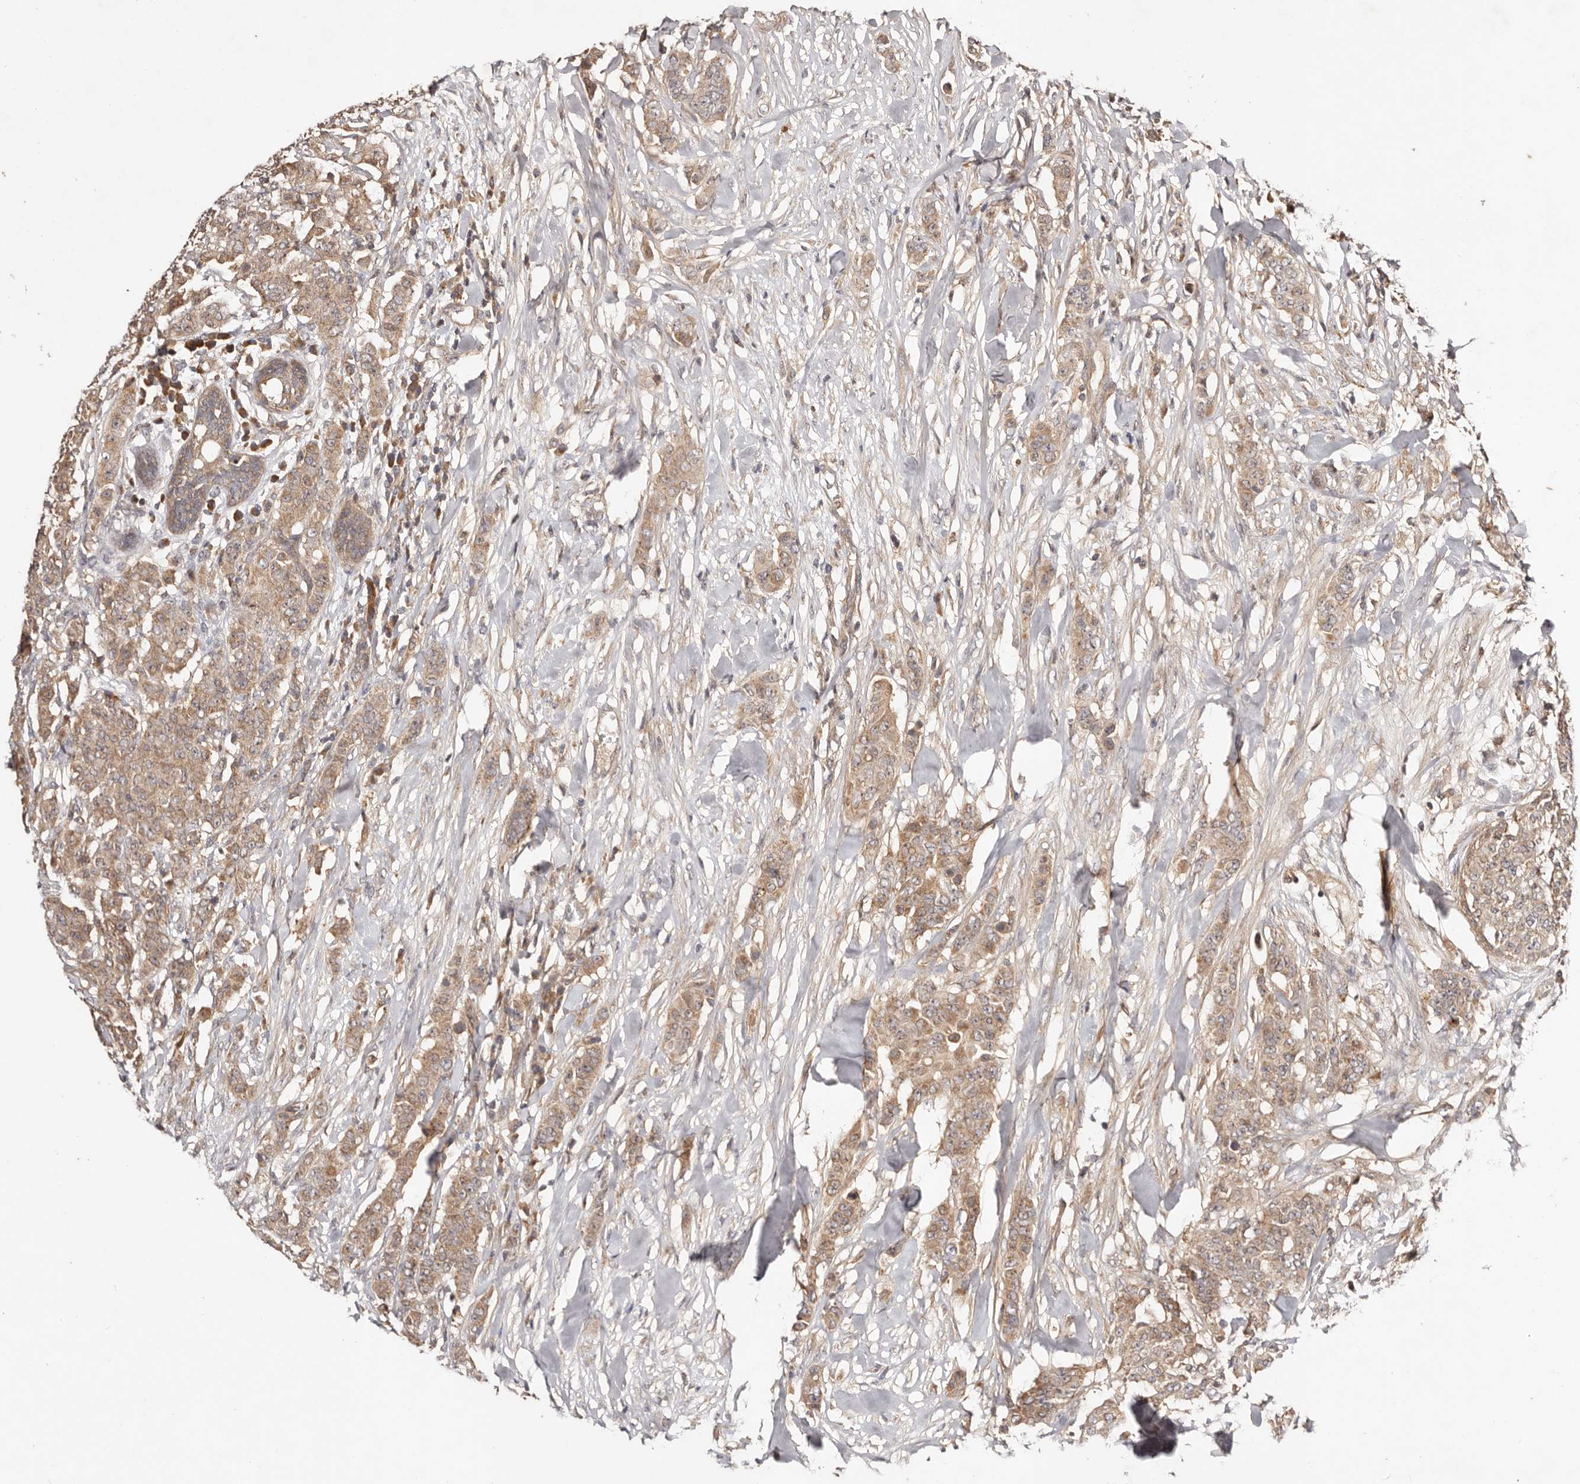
{"staining": {"intensity": "moderate", "quantity": ">75%", "location": "cytoplasmic/membranous"}, "tissue": "breast cancer", "cell_type": "Tumor cells", "image_type": "cancer", "snomed": [{"axis": "morphology", "description": "Duct carcinoma"}, {"axis": "topography", "description": "Breast"}], "caption": "Intraductal carcinoma (breast) stained for a protein (brown) reveals moderate cytoplasmic/membranous positive staining in approximately >75% of tumor cells.", "gene": "PKIB", "patient": {"sex": "female", "age": 40}}